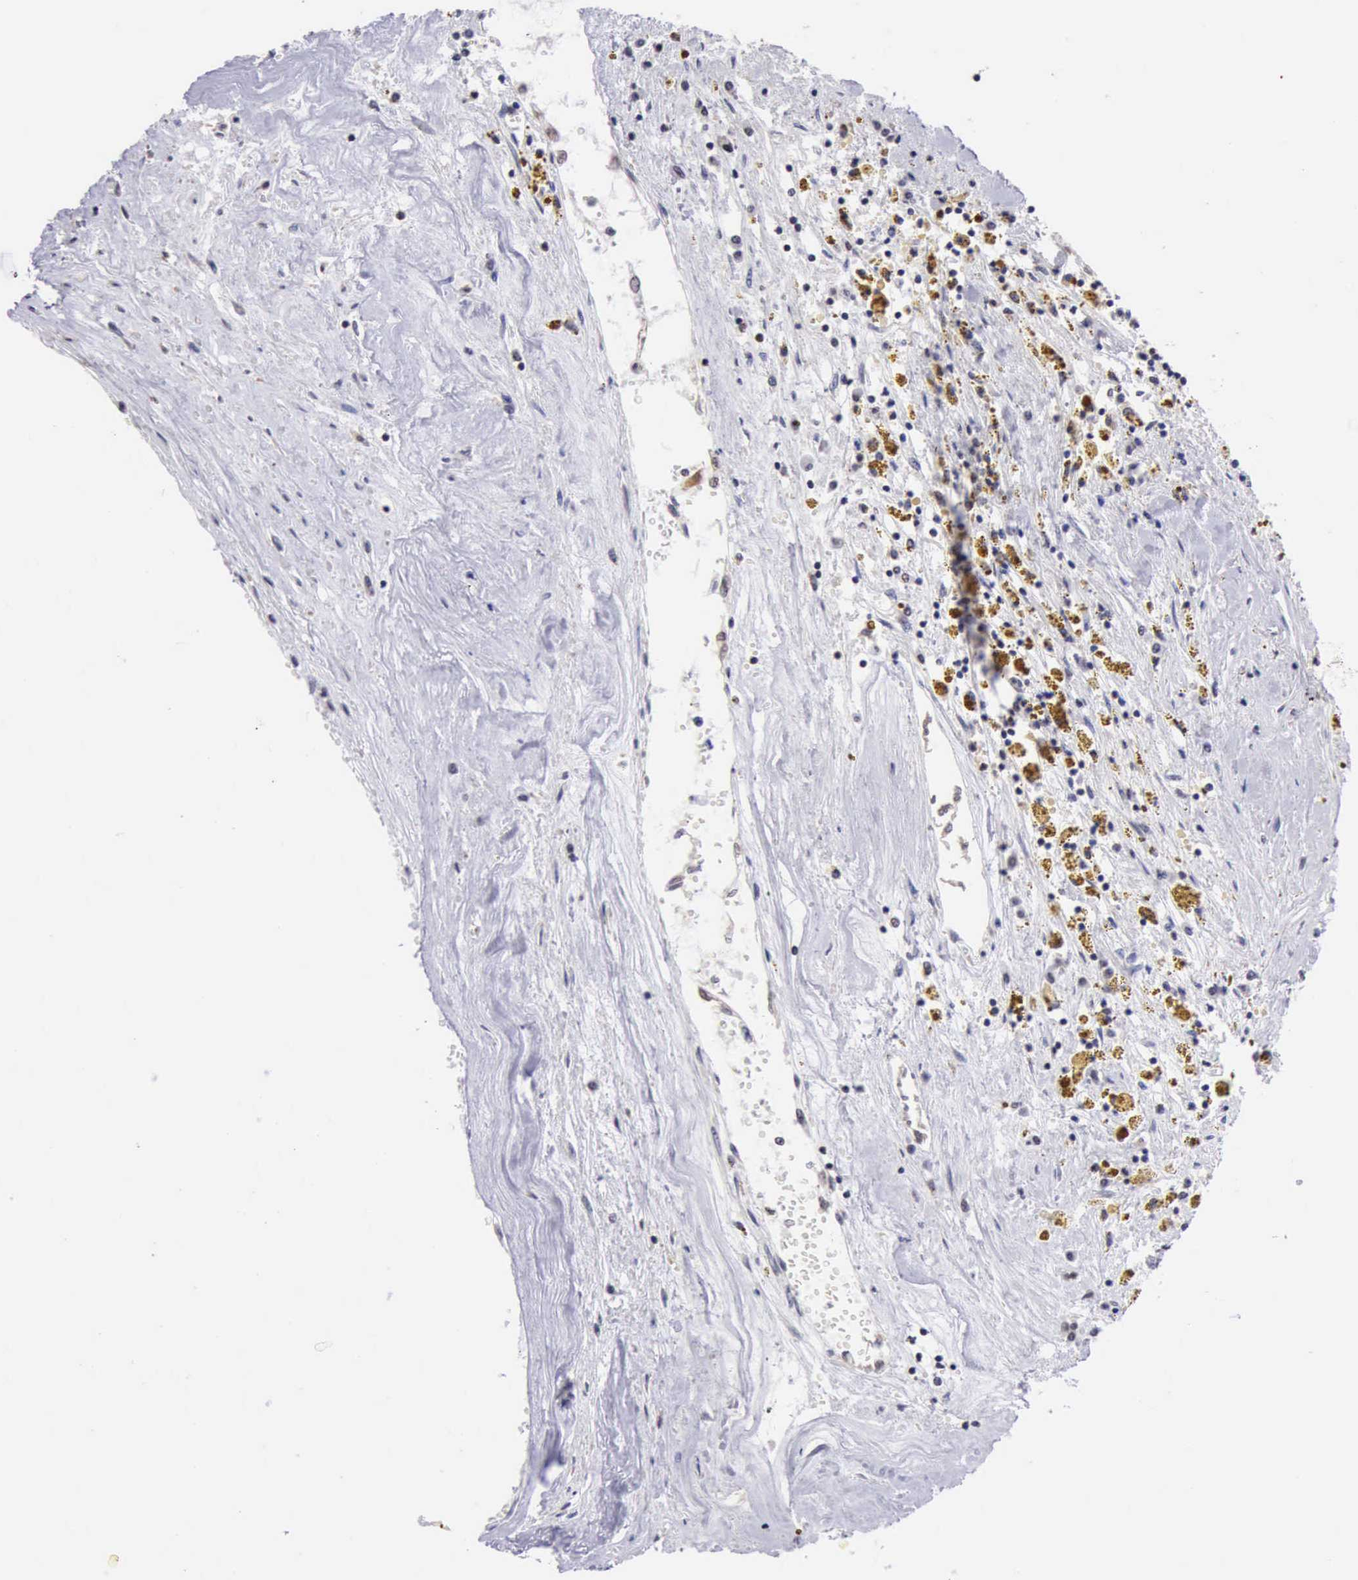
{"staining": {"intensity": "weak", "quantity": "<25%", "location": "nuclear"}, "tissue": "renal cancer", "cell_type": "Tumor cells", "image_type": "cancer", "snomed": [{"axis": "morphology", "description": "Adenocarcinoma, NOS"}, {"axis": "topography", "description": "Kidney"}], "caption": "Photomicrograph shows no protein positivity in tumor cells of renal cancer tissue.", "gene": "ERCC4", "patient": {"sex": "male", "age": 78}}